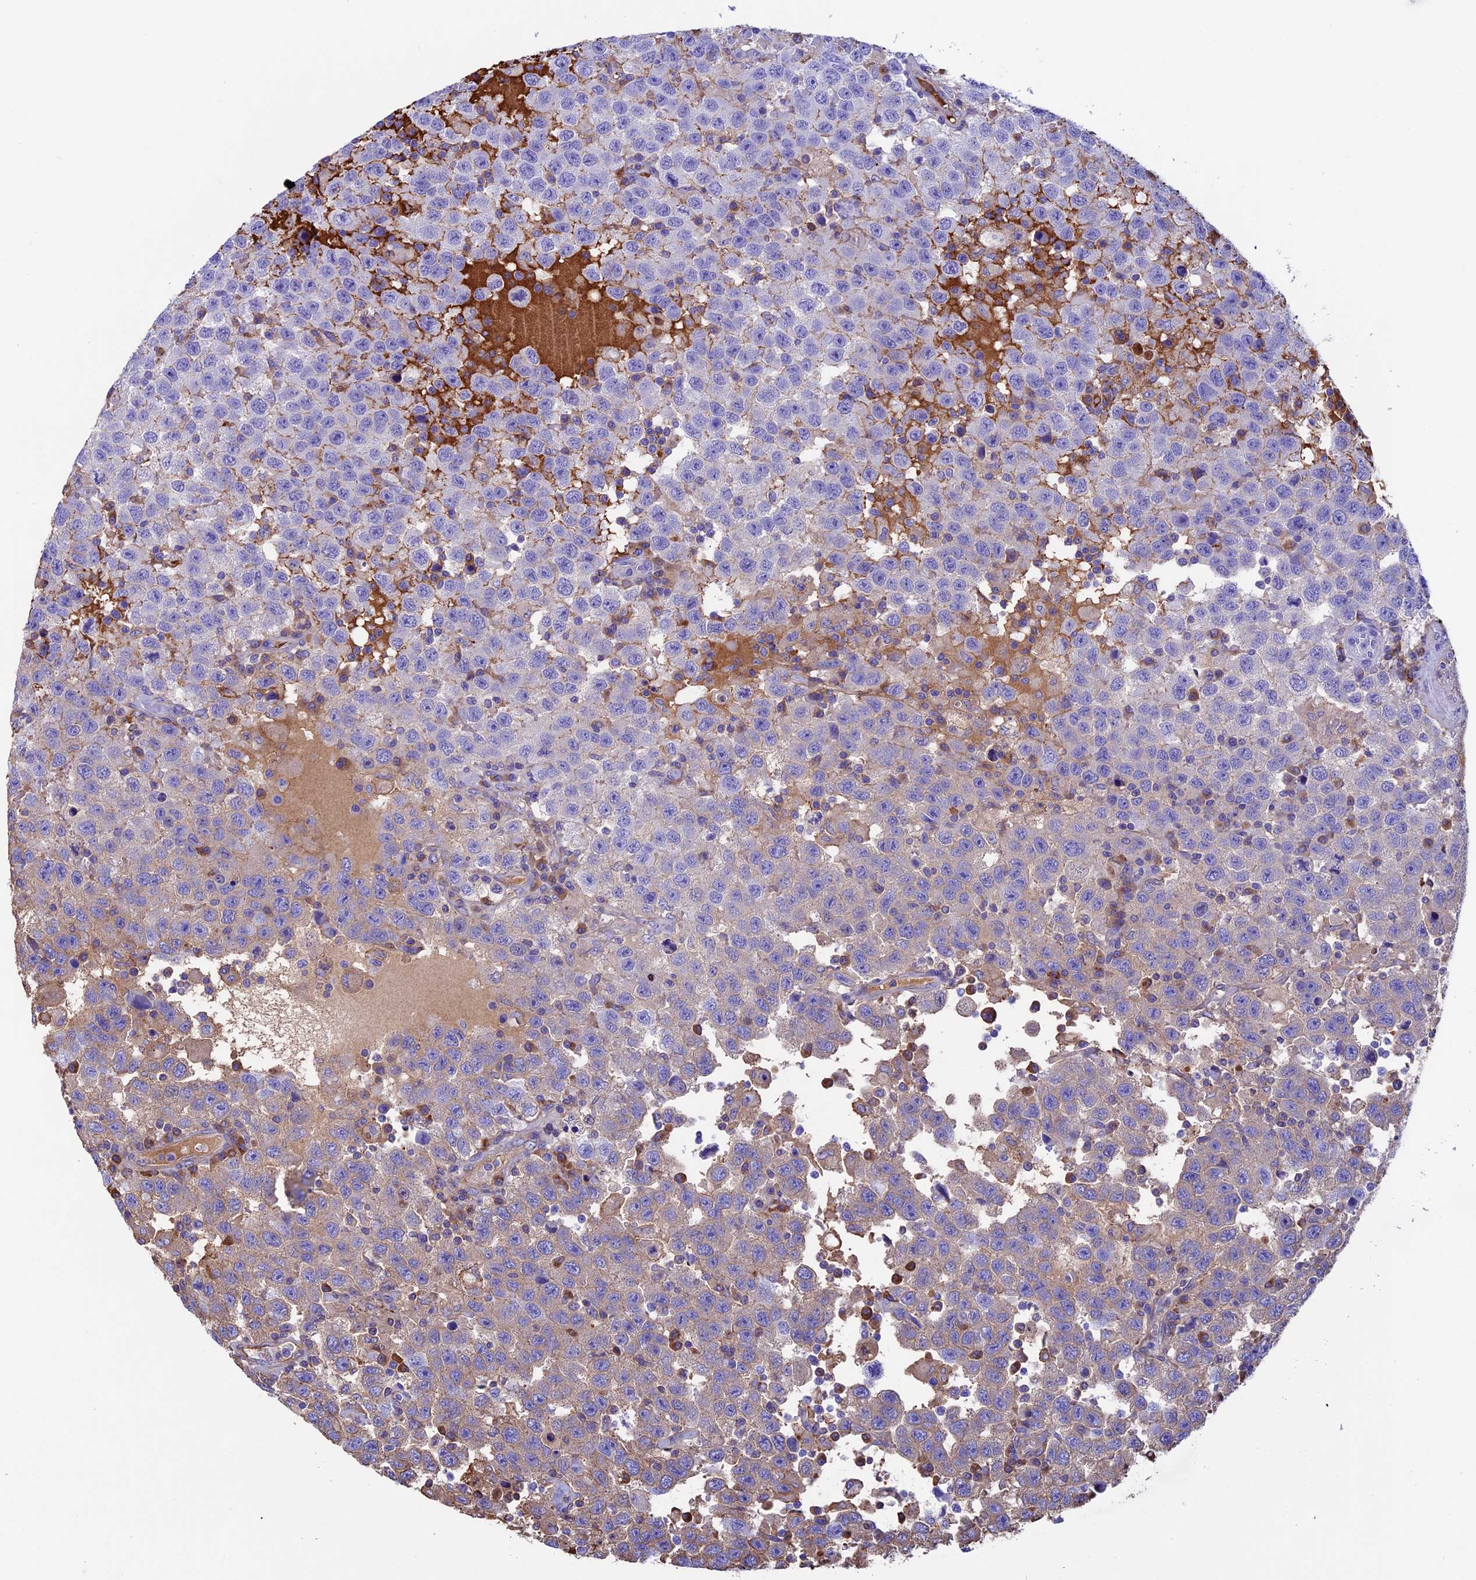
{"staining": {"intensity": "weak", "quantity": "<25%", "location": "cytoplasmic/membranous"}, "tissue": "testis cancer", "cell_type": "Tumor cells", "image_type": "cancer", "snomed": [{"axis": "morphology", "description": "Seminoma, NOS"}, {"axis": "topography", "description": "Testis"}], "caption": "This is a photomicrograph of IHC staining of seminoma (testis), which shows no expression in tumor cells.", "gene": "IGSF6", "patient": {"sex": "male", "age": 41}}